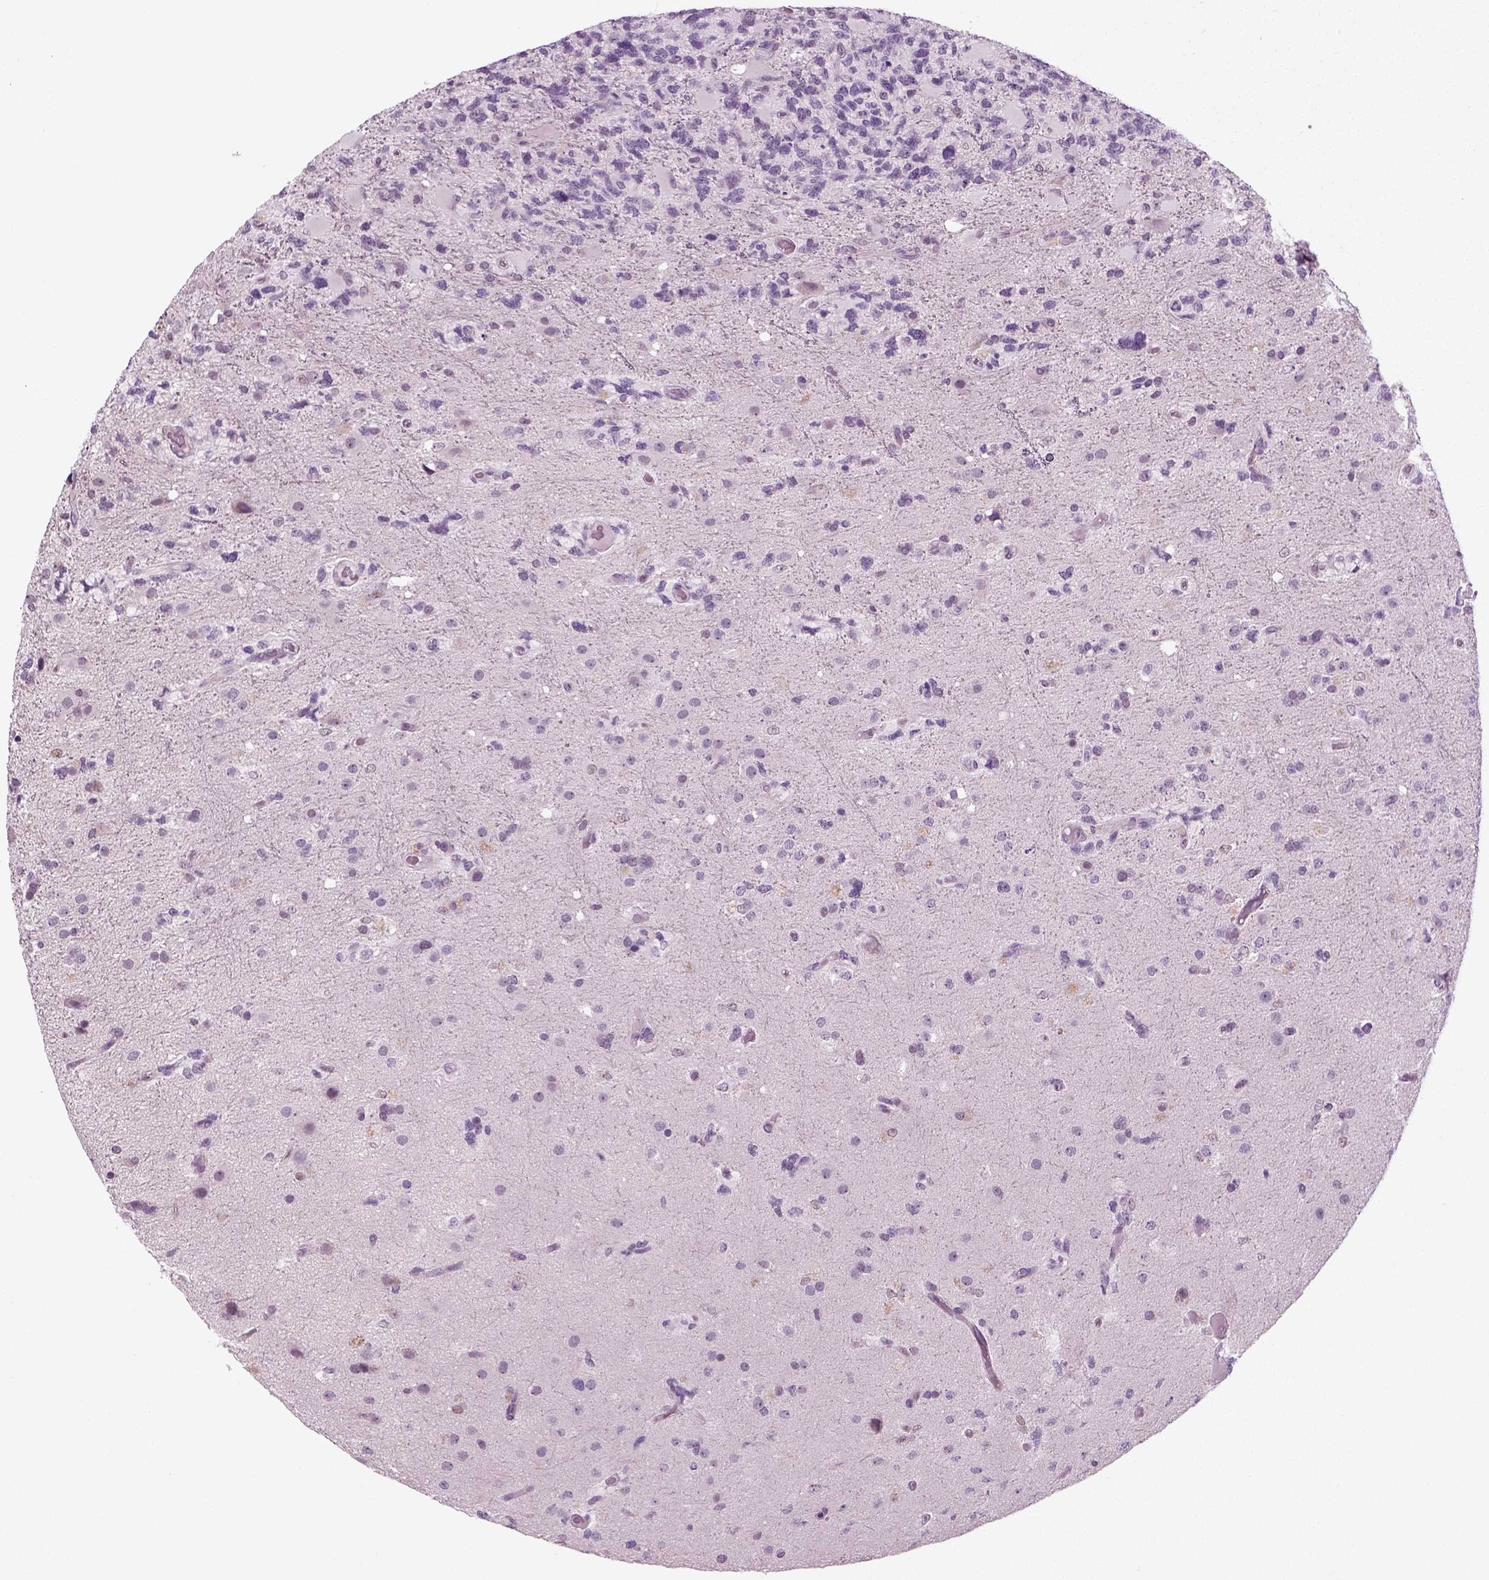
{"staining": {"intensity": "negative", "quantity": "none", "location": "none"}, "tissue": "glioma", "cell_type": "Tumor cells", "image_type": "cancer", "snomed": [{"axis": "morphology", "description": "Glioma, malignant, High grade"}, {"axis": "topography", "description": "Brain"}], "caption": "Immunohistochemistry (IHC) image of neoplastic tissue: human glioma stained with DAB (3,3'-diaminobenzidine) exhibits no significant protein positivity in tumor cells. (DAB (3,3'-diaminobenzidine) immunohistochemistry (IHC) with hematoxylin counter stain).", "gene": "KRT75", "patient": {"sex": "female", "age": 71}}